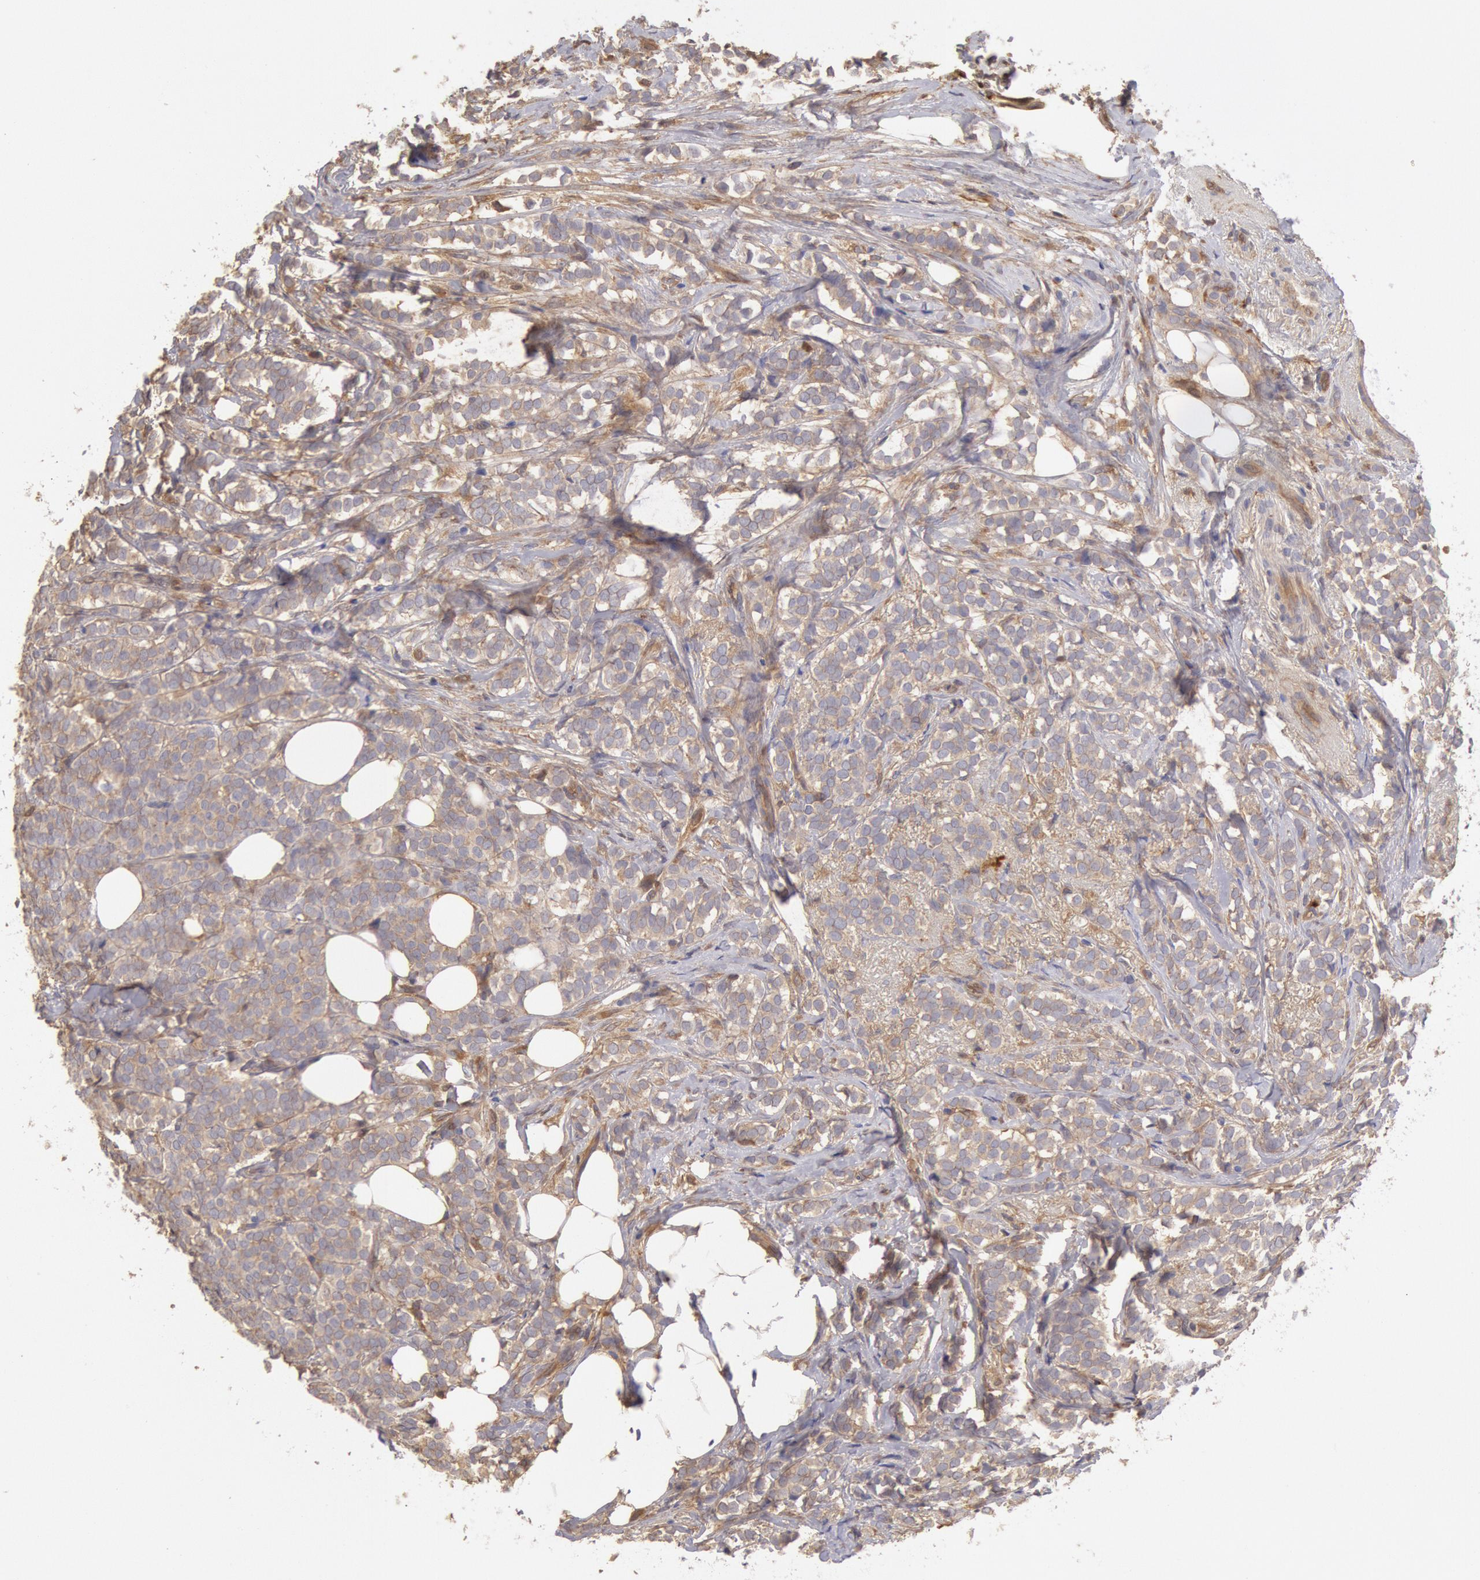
{"staining": {"intensity": "weak", "quantity": ">75%", "location": "cytoplasmic/membranous"}, "tissue": "breast cancer", "cell_type": "Tumor cells", "image_type": "cancer", "snomed": [{"axis": "morphology", "description": "Lobular carcinoma"}, {"axis": "topography", "description": "Breast"}], "caption": "A histopathology image showing weak cytoplasmic/membranous staining in approximately >75% of tumor cells in breast lobular carcinoma, as visualized by brown immunohistochemical staining.", "gene": "CCDC50", "patient": {"sex": "female", "age": 56}}